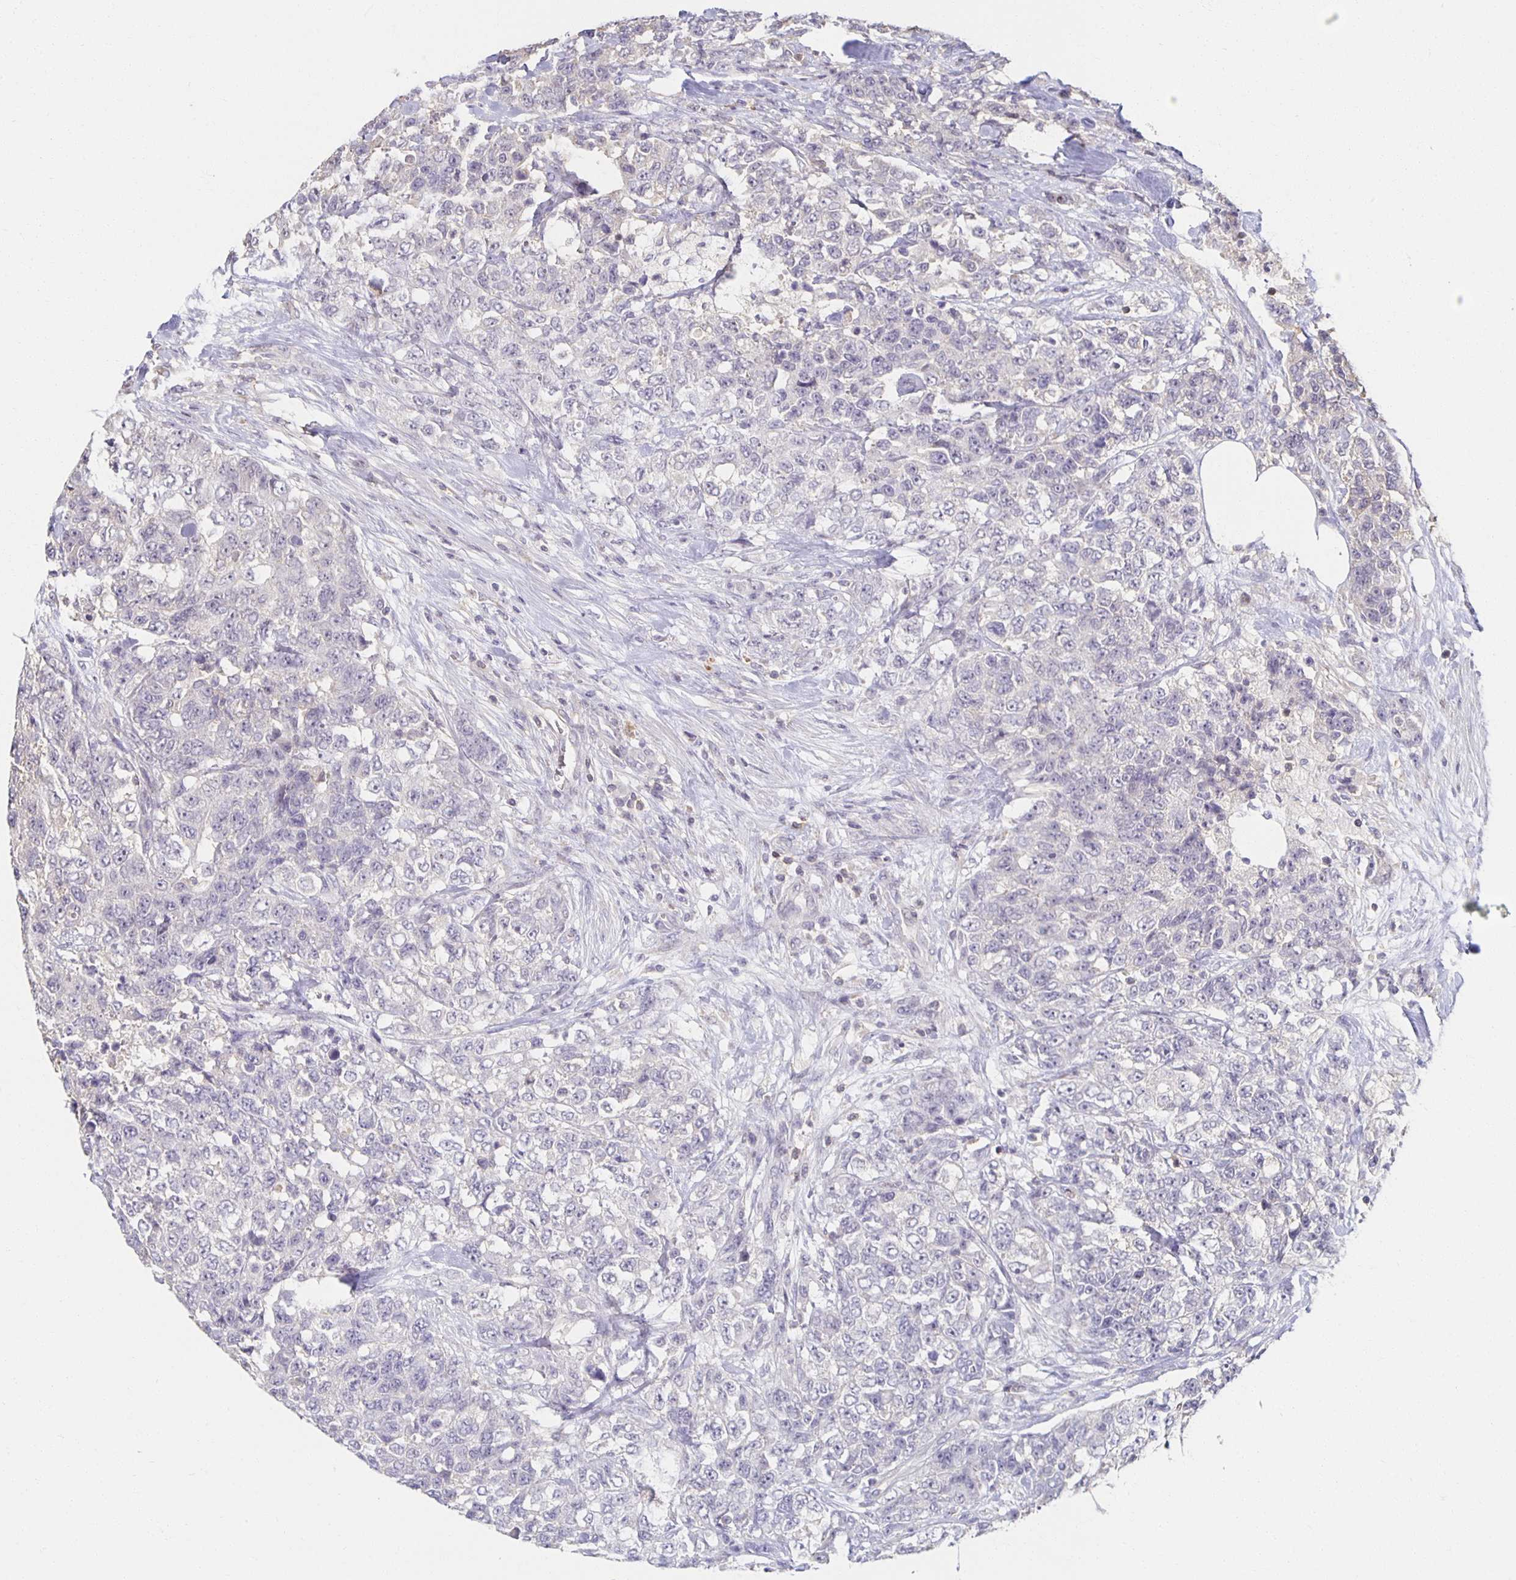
{"staining": {"intensity": "negative", "quantity": "none", "location": "none"}, "tissue": "urothelial cancer", "cell_type": "Tumor cells", "image_type": "cancer", "snomed": [{"axis": "morphology", "description": "Urothelial carcinoma, High grade"}, {"axis": "topography", "description": "Urinary bladder"}], "caption": "IHC micrograph of urothelial cancer stained for a protein (brown), which demonstrates no expression in tumor cells.", "gene": "ZNF692", "patient": {"sex": "female", "age": 78}}